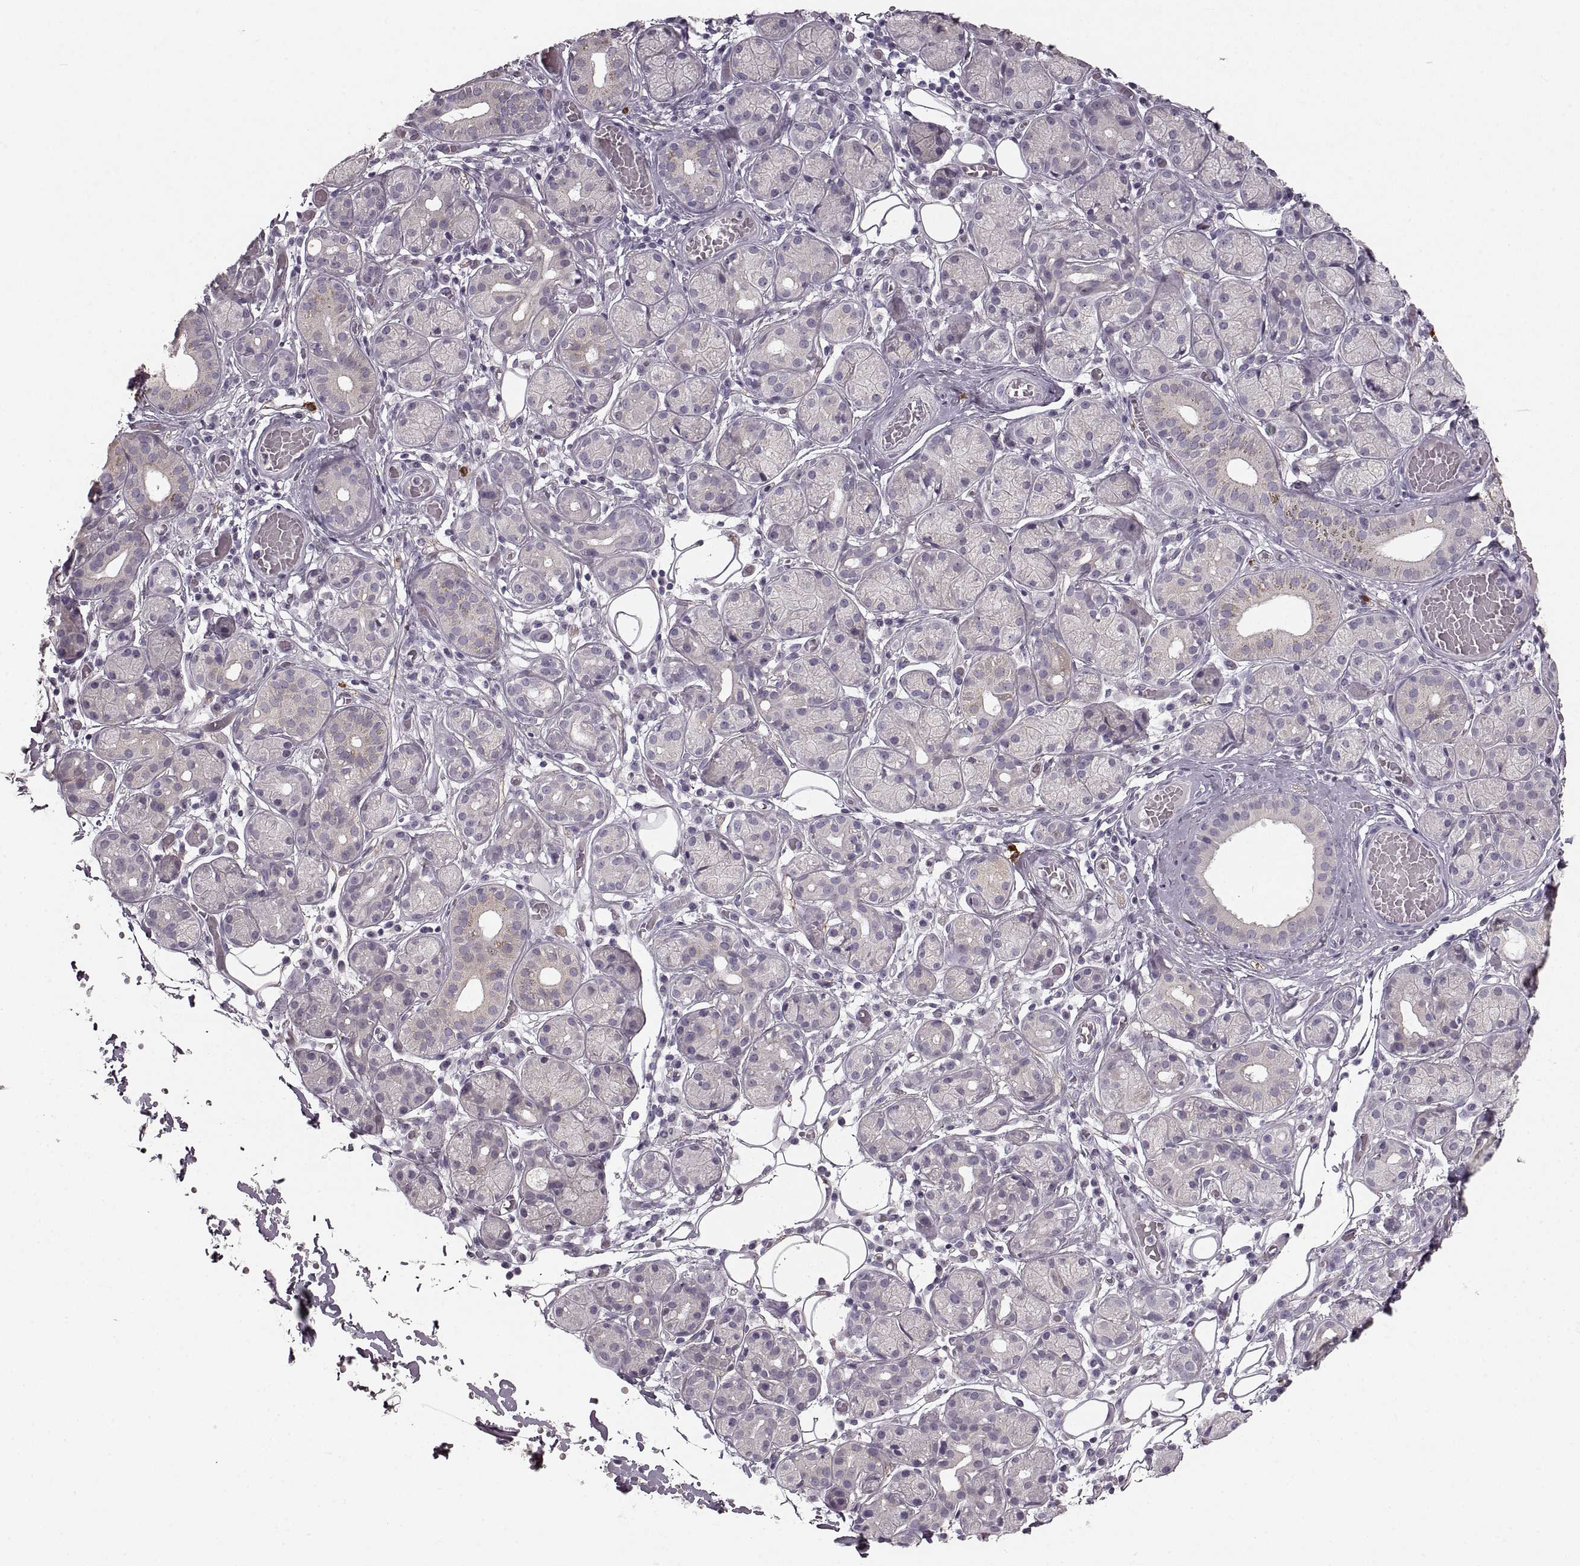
{"staining": {"intensity": "weak", "quantity": "<25%", "location": "cytoplasmic/membranous"}, "tissue": "salivary gland", "cell_type": "Glandular cells", "image_type": "normal", "snomed": [{"axis": "morphology", "description": "Normal tissue, NOS"}, {"axis": "topography", "description": "Salivary gland"}, {"axis": "topography", "description": "Peripheral nerve tissue"}], "caption": "Human salivary gland stained for a protein using immunohistochemistry demonstrates no staining in glandular cells.", "gene": "CNTN1", "patient": {"sex": "male", "age": 71}}